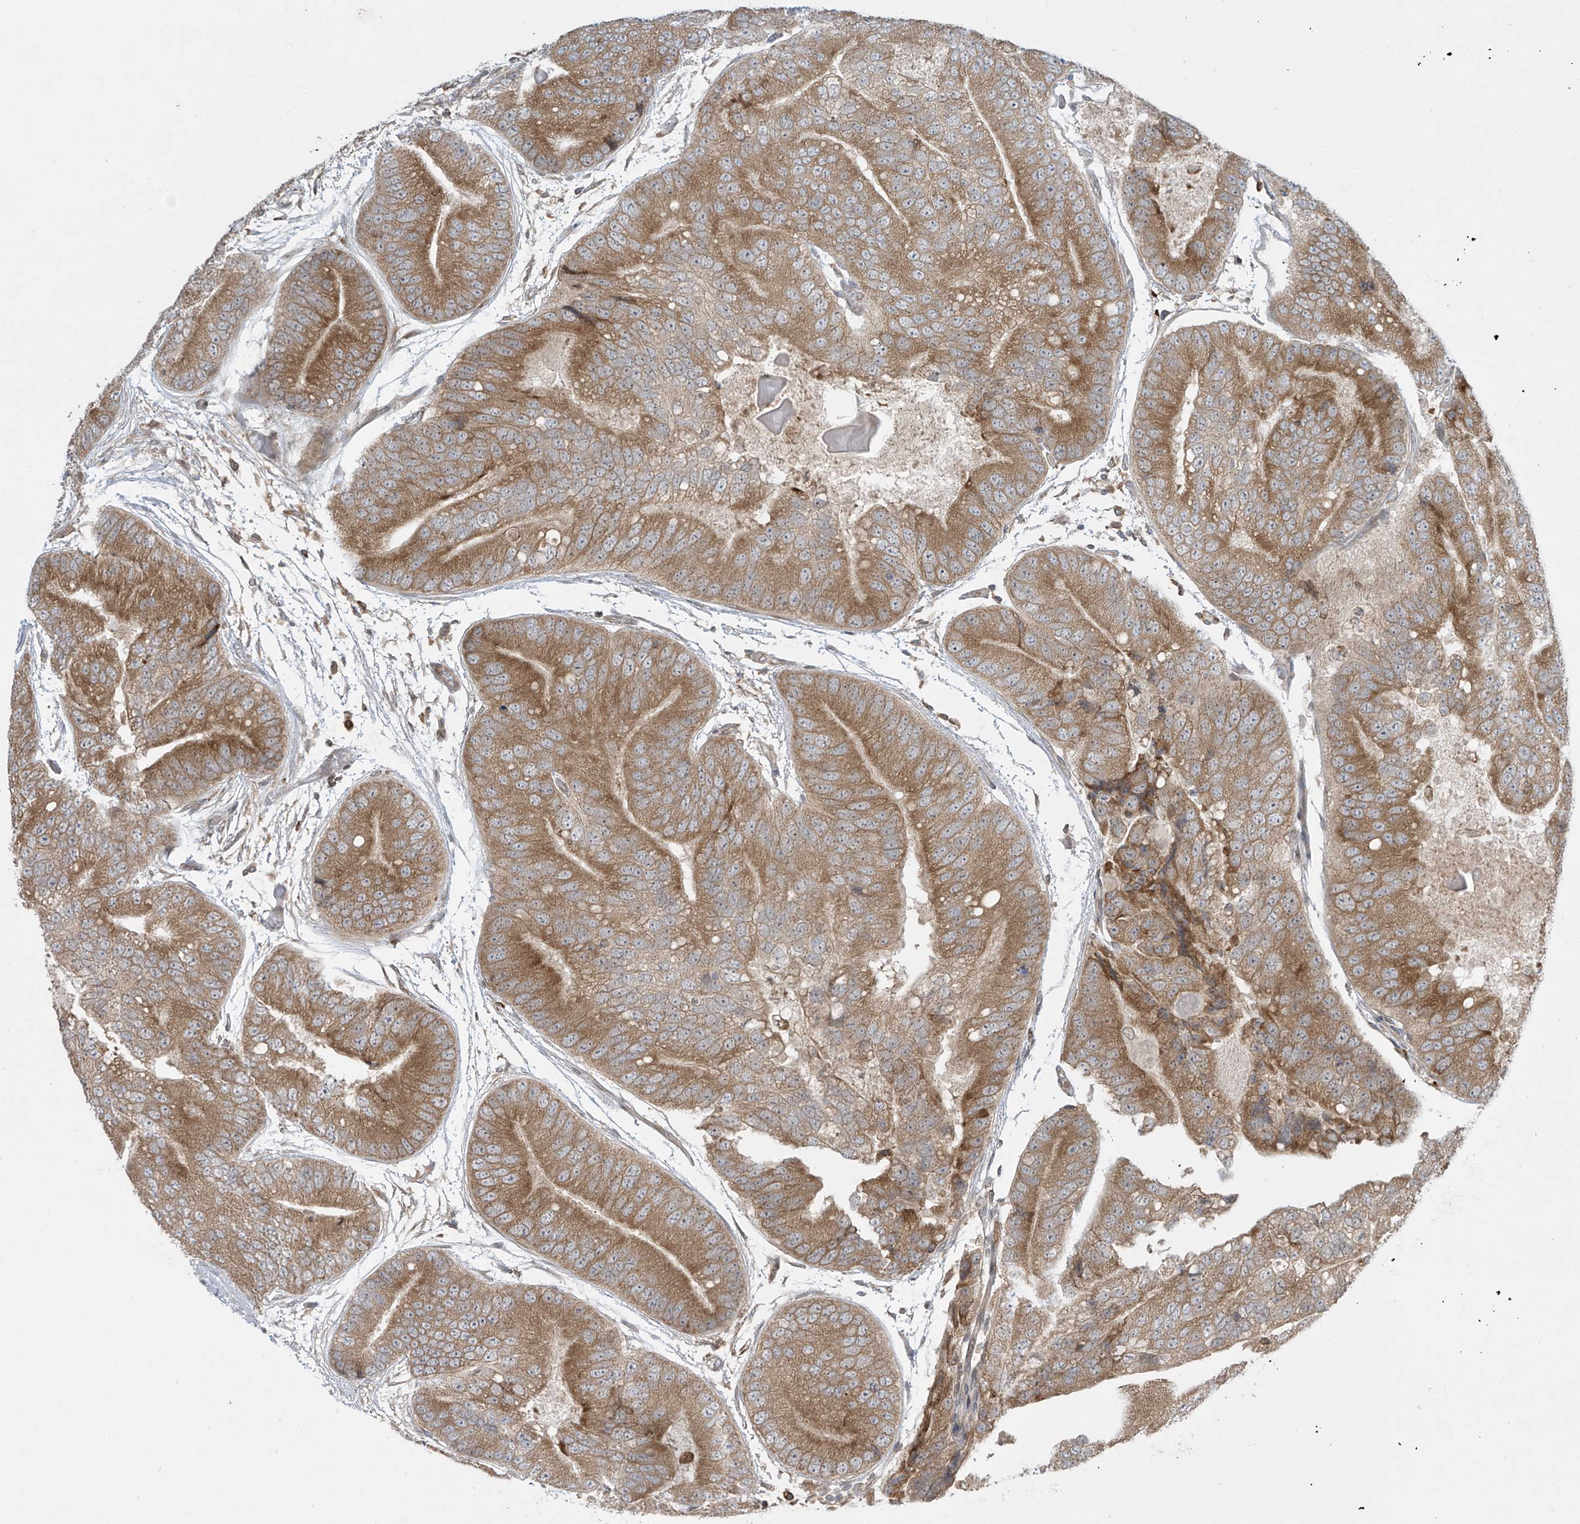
{"staining": {"intensity": "moderate", "quantity": ">75%", "location": "cytoplasmic/membranous"}, "tissue": "prostate cancer", "cell_type": "Tumor cells", "image_type": "cancer", "snomed": [{"axis": "morphology", "description": "Adenocarcinoma, High grade"}, {"axis": "topography", "description": "Prostate"}], "caption": "Immunohistochemical staining of human prostate cancer (high-grade adenocarcinoma) shows moderate cytoplasmic/membranous protein expression in approximately >75% of tumor cells.", "gene": "PPAT", "patient": {"sex": "male", "age": 70}}